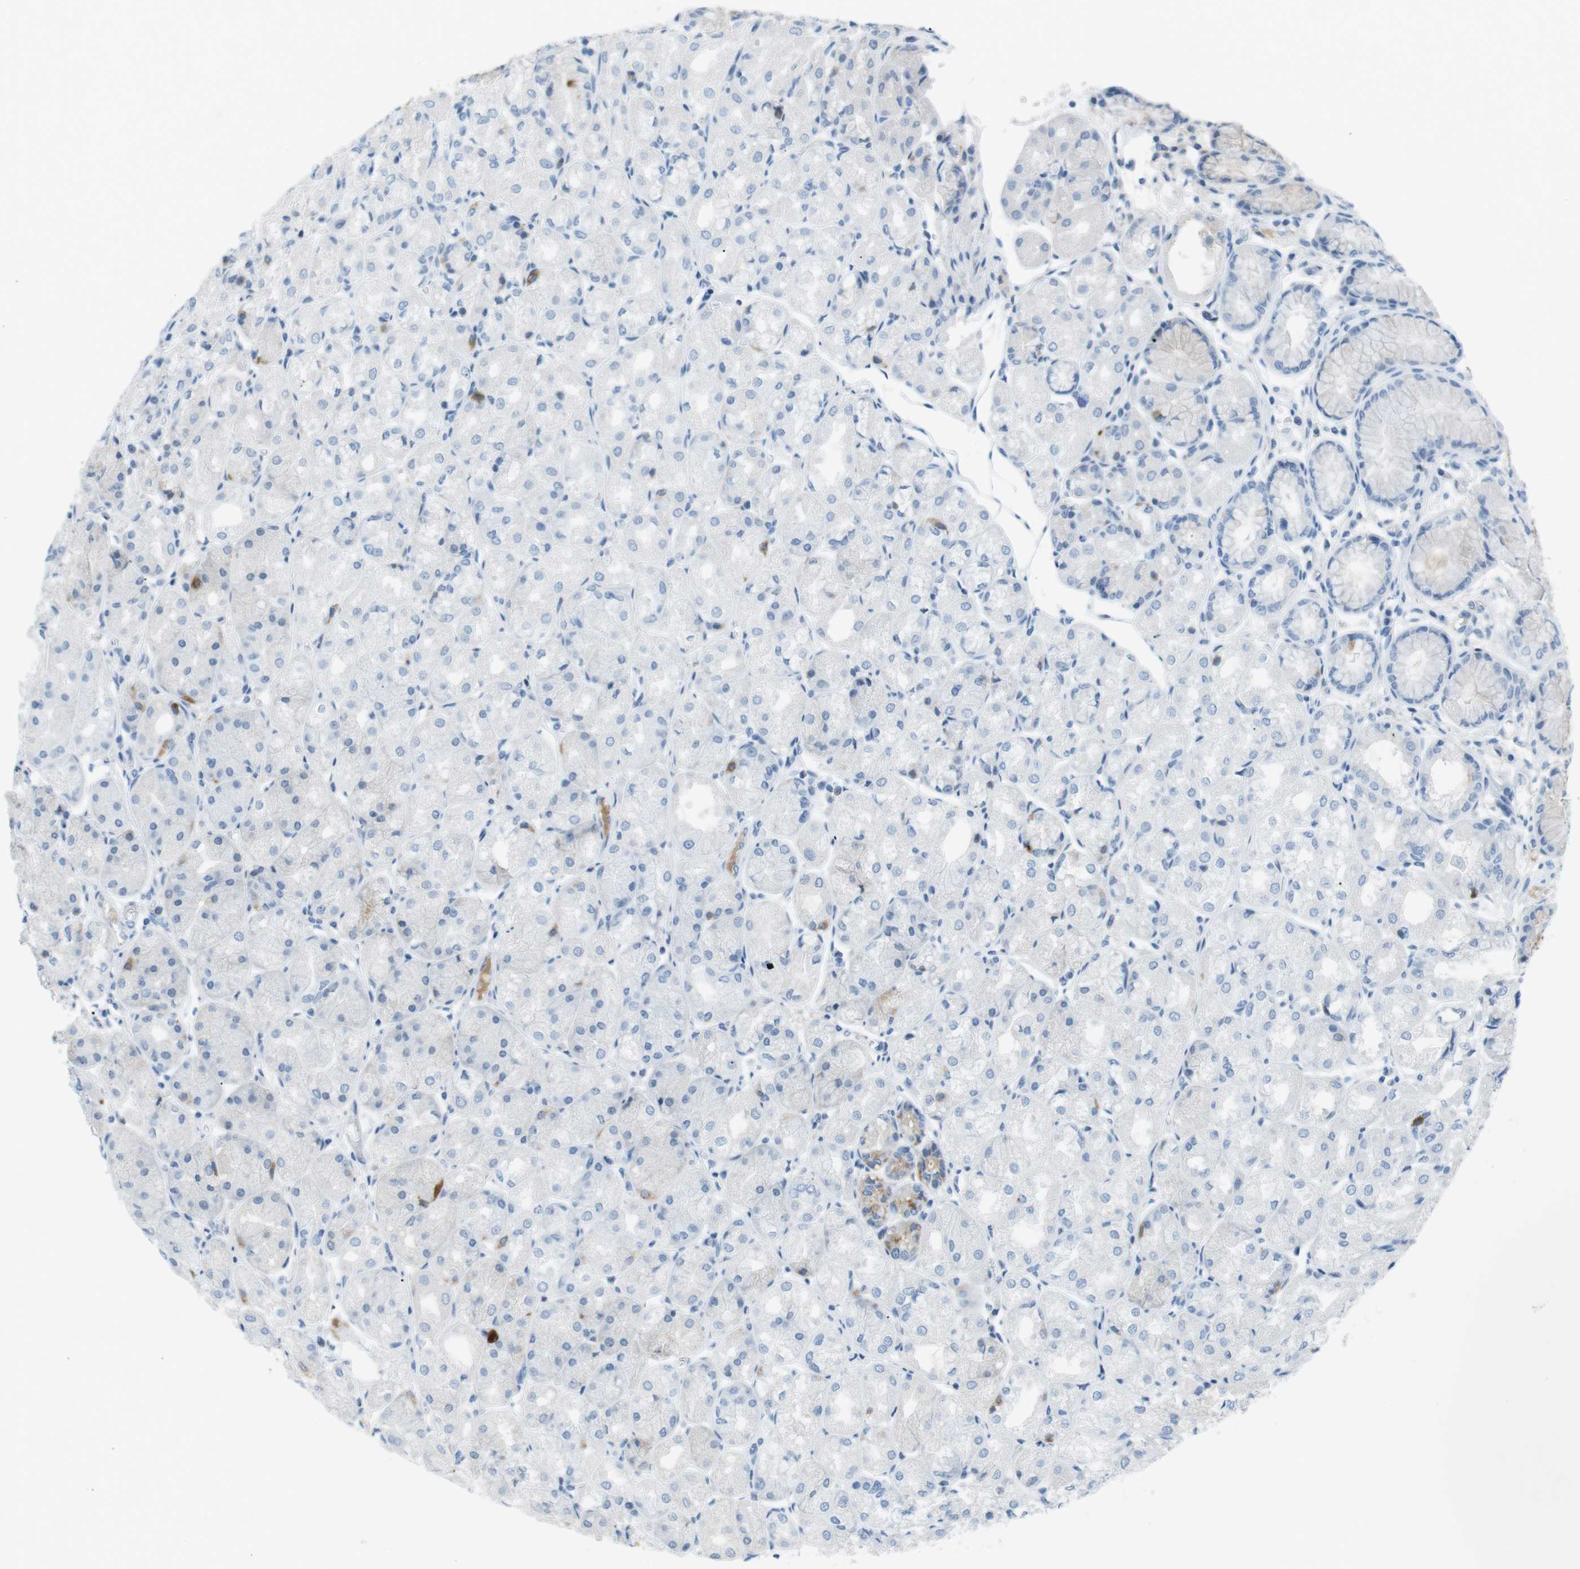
{"staining": {"intensity": "weak", "quantity": "<25%", "location": "cytoplasmic/membranous"}, "tissue": "stomach", "cell_type": "Glandular cells", "image_type": "normal", "snomed": [{"axis": "morphology", "description": "Normal tissue, NOS"}, {"axis": "topography", "description": "Stomach, upper"}], "caption": "Human stomach stained for a protein using IHC exhibits no expression in glandular cells.", "gene": "AZGP1", "patient": {"sex": "male", "age": 72}}